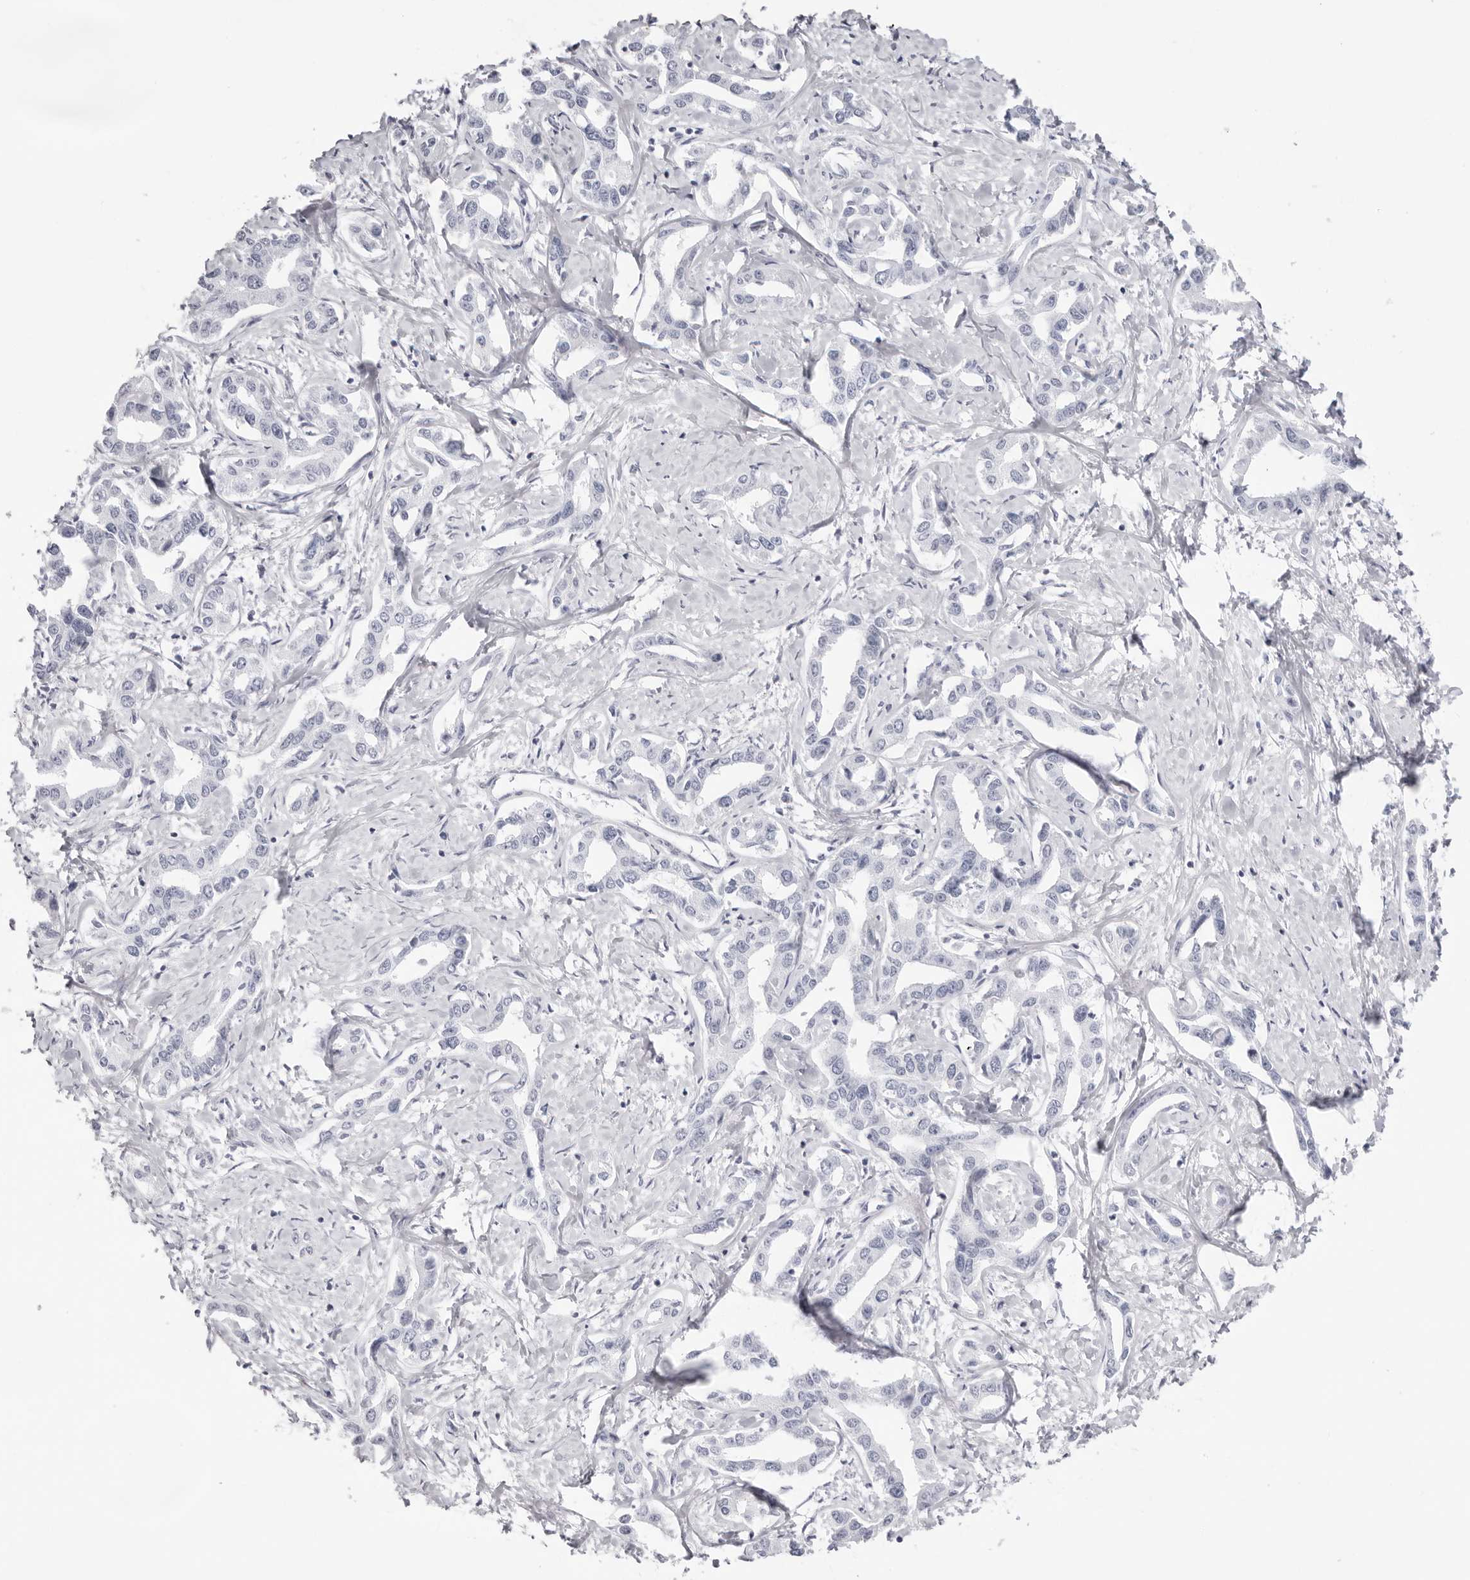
{"staining": {"intensity": "negative", "quantity": "none", "location": "none"}, "tissue": "liver cancer", "cell_type": "Tumor cells", "image_type": "cancer", "snomed": [{"axis": "morphology", "description": "Cholangiocarcinoma"}, {"axis": "topography", "description": "Liver"}], "caption": "There is no significant expression in tumor cells of liver cholangiocarcinoma.", "gene": "INSL3", "patient": {"sex": "male", "age": 59}}